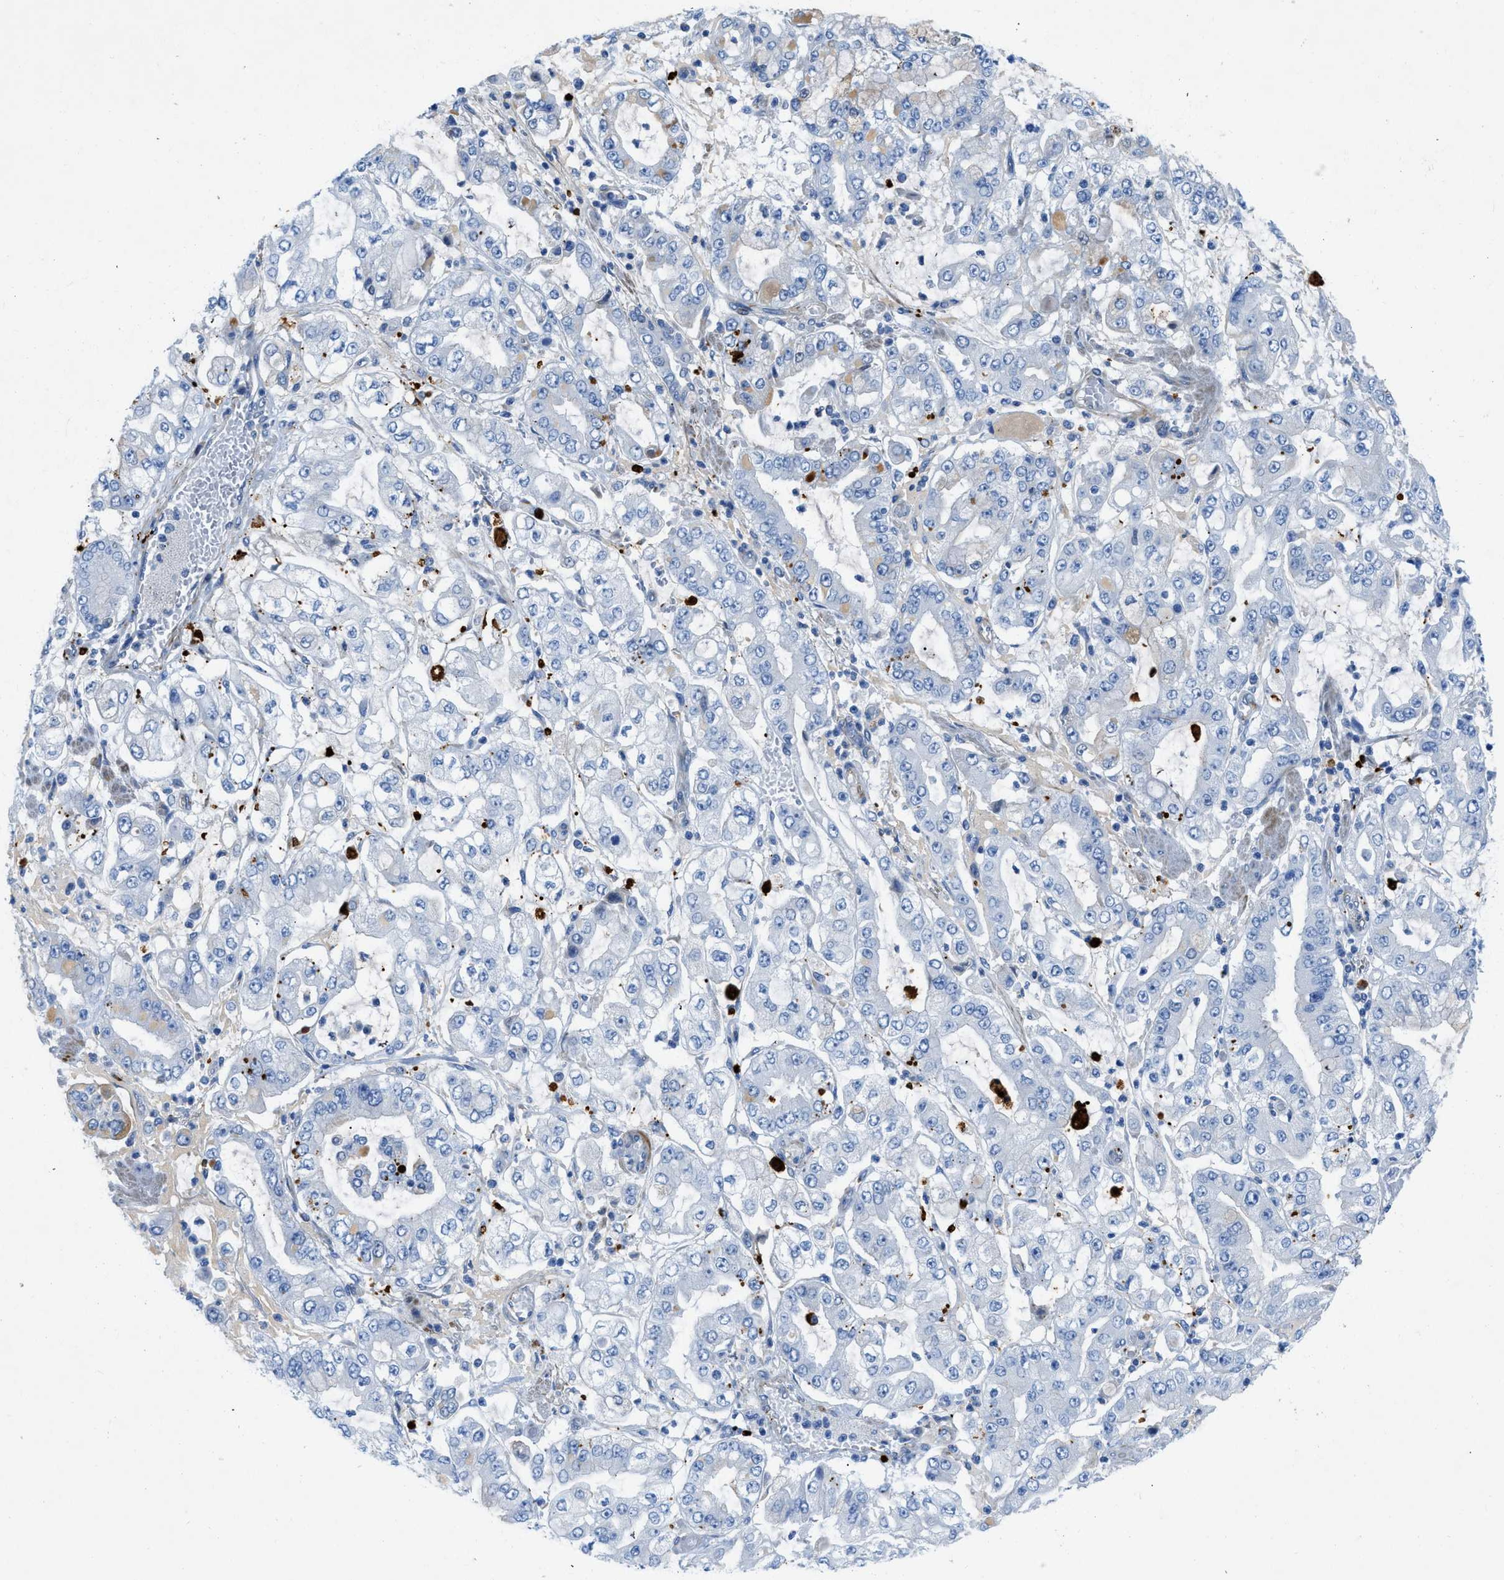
{"staining": {"intensity": "negative", "quantity": "none", "location": "none"}, "tissue": "stomach cancer", "cell_type": "Tumor cells", "image_type": "cancer", "snomed": [{"axis": "morphology", "description": "Adenocarcinoma, NOS"}, {"axis": "topography", "description": "Stomach"}], "caption": "Immunohistochemistry (IHC) of stomach cancer (adenocarcinoma) exhibits no expression in tumor cells. The staining was performed using DAB to visualize the protein expression in brown, while the nuclei were stained in blue with hematoxylin (Magnification: 20x).", "gene": "XCR1", "patient": {"sex": "male", "age": 76}}